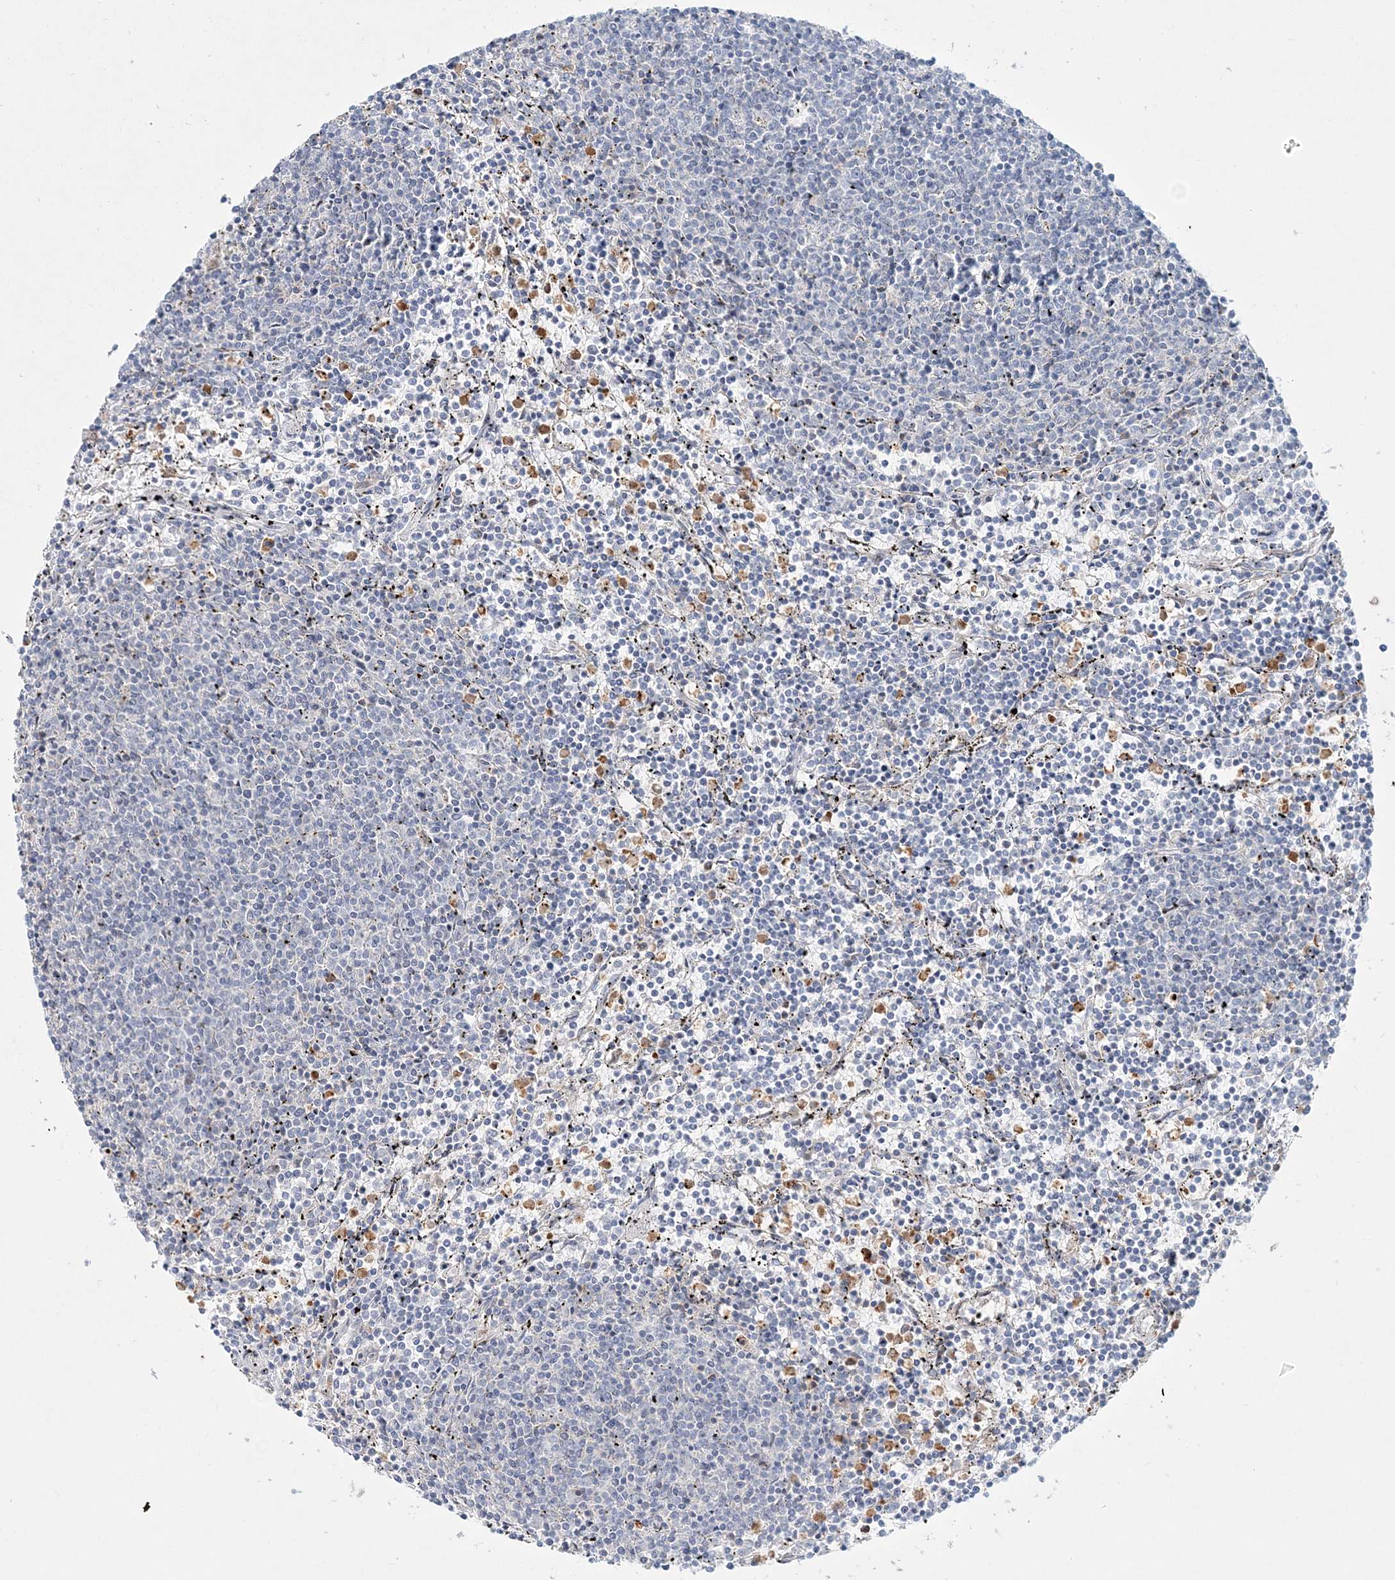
{"staining": {"intensity": "negative", "quantity": "none", "location": "none"}, "tissue": "lymphoma", "cell_type": "Tumor cells", "image_type": "cancer", "snomed": [{"axis": "morphology", "description": "Malignant lymphoma, non-Hodgkin's type, Low grade"}, {"axis": "topography", "description": "Spleen"}], "caption": "Immunohistochemistry (IHC) histopathology image of neoplastic tissue: human lymphoma stained with DAB reveals no significant protein positivity in tumor cells.", "gene": "DNAH5", "patient": {"sex": "female", "age": 50}}